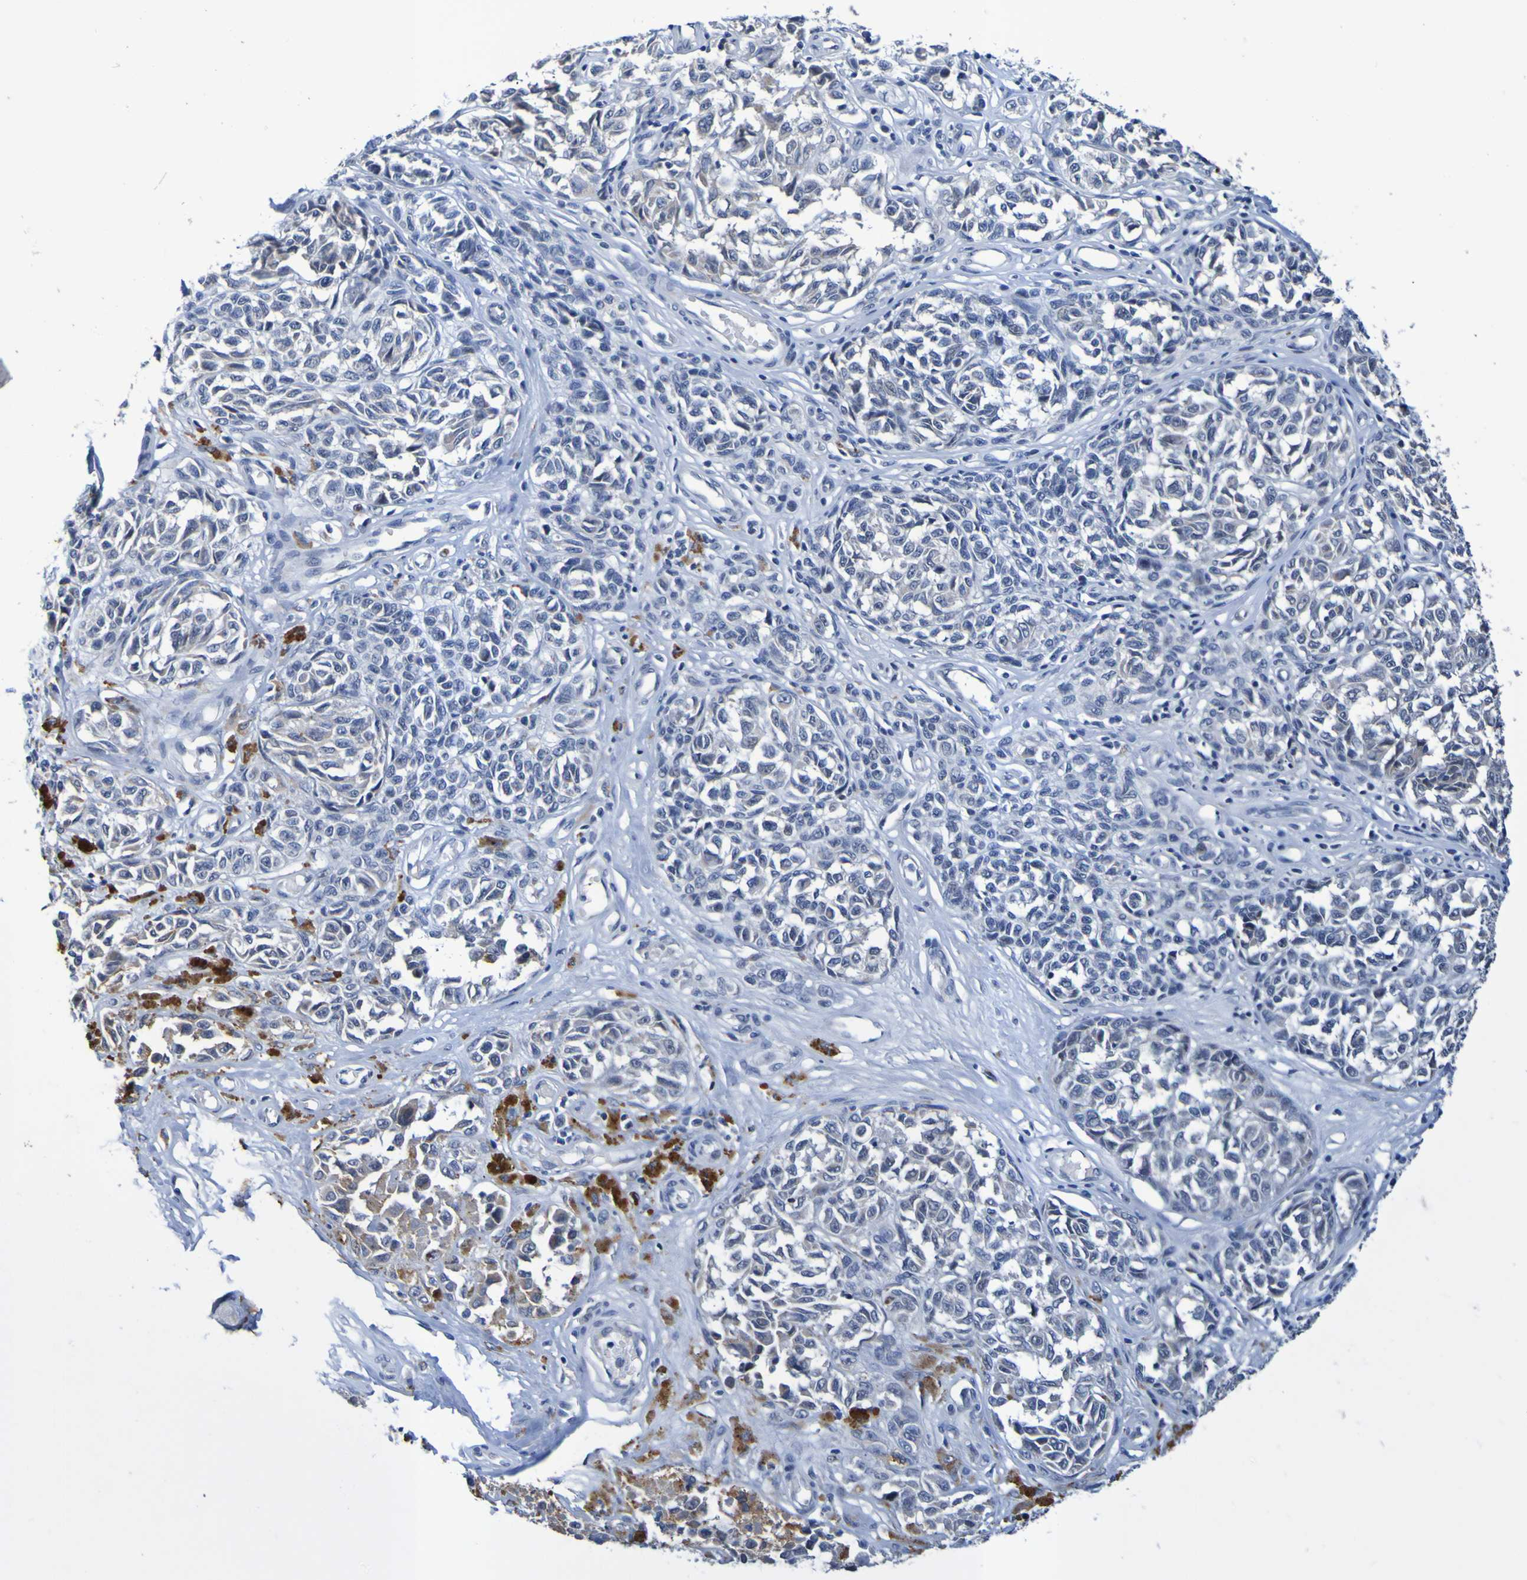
{"staining": {"intensity": "negative", "quantity": "none", "location": "none"}, "tissue": "melanoma", "cell_type": "Tumor cells", "image_type": "cancer", "snomed": [{"axis": "morphology", "description": "Malignant melanoma, NOS"}, {"axis": "topography", "description": "Skin"}], "caption": "High power microscopy photomicrograph of an immunohistochemistry micrograph of melanoma, revealing no significant staining in tumor cells.", "gene": "VMA21", "patient": {"sex": "female", "age": 64}}